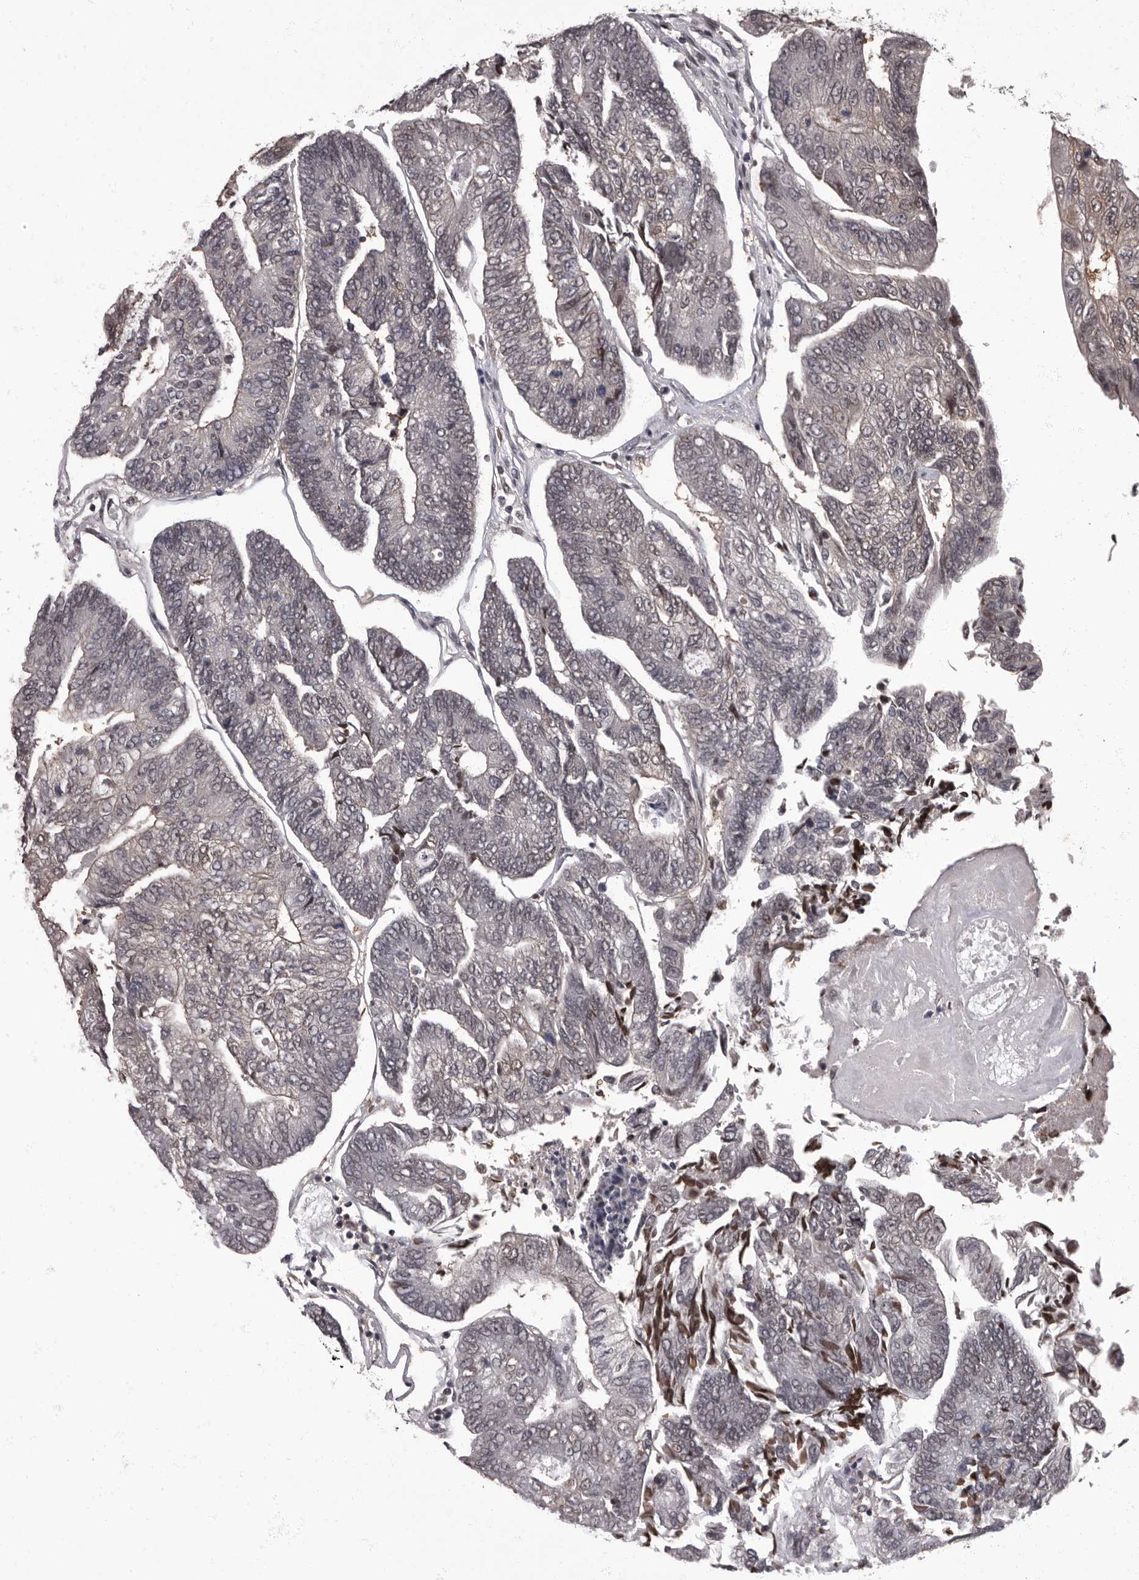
{"staining": {"intensity": "weak", "quantity": "<25%", "location": "nuclear"}, "tissue": "colorectal cancer", "cell_type": "Tumor cells", "image_type": "cancer", "snomed": [{"axis": "morphology", "description": "Adenocarcinoma, NOS"}, {"axis": "topography", "description": "Colon"}], "caption": "This is an immunohistochemistry histopathology image of human adenocarcinoma (colorectal). There is no staining in tumor cells.", "gene": "C1orf50", "patient": {"sex": "female", "age": 67}}